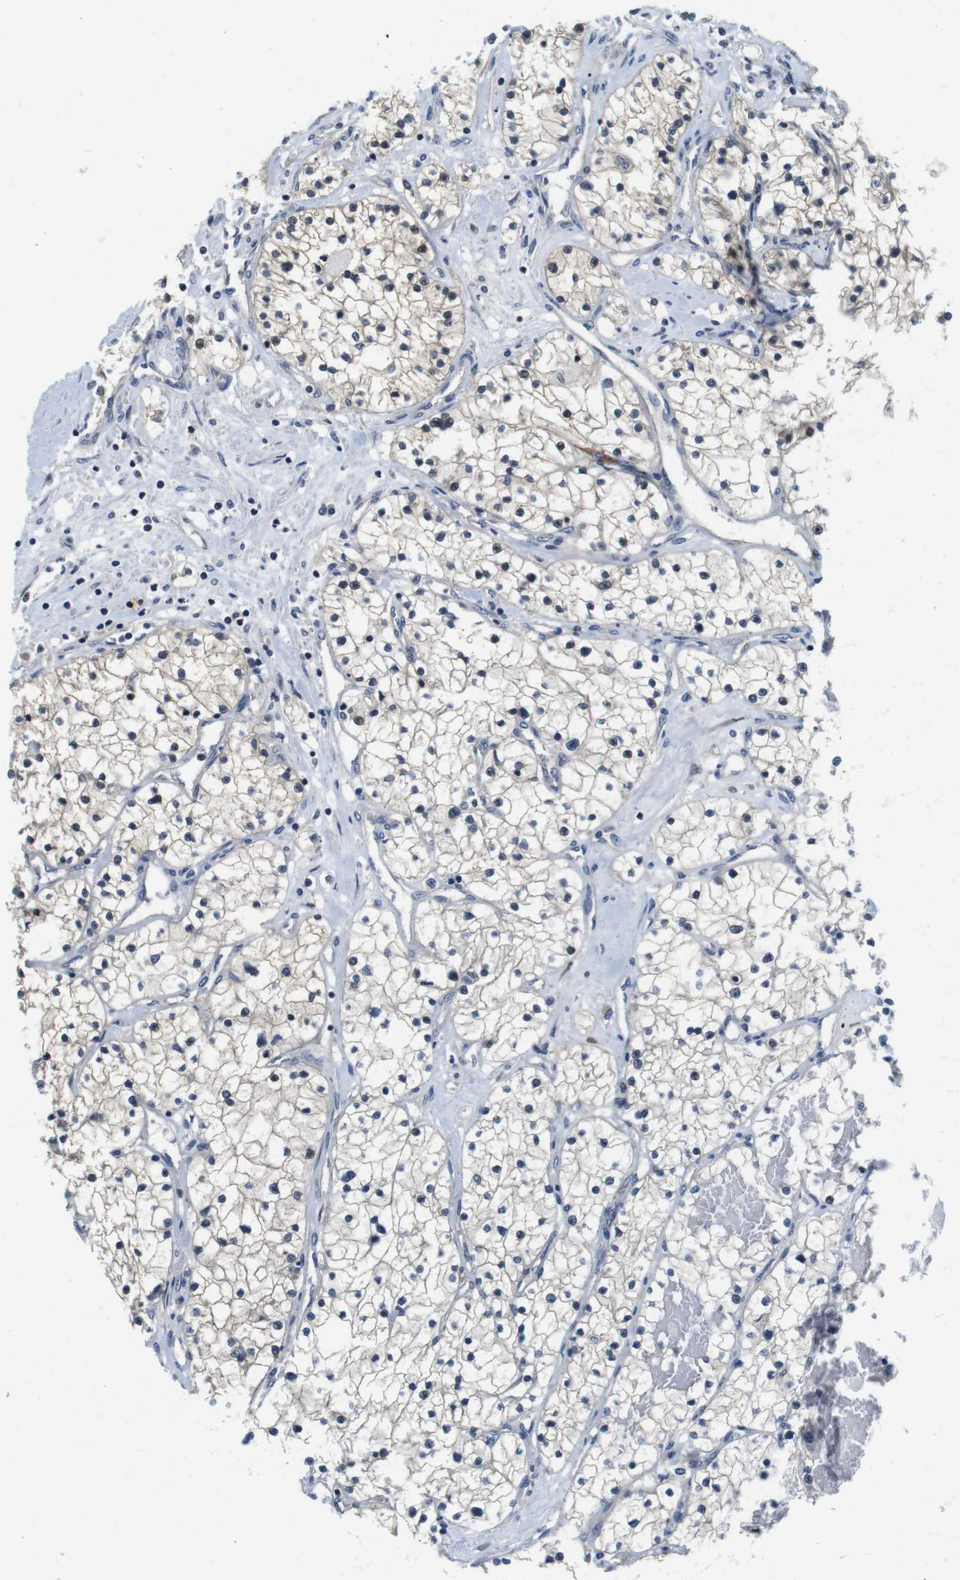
{"staining": {"intensity": "weak", "quantity": "<25%", "location": "cytoplasmic/membranous"}, "tissue": "renal cancer", "cell_type": "Tumor cells", "image_type": "cancer", "snomed": [{"axis": "morphology", "description": "Adenocarcinoma, NOS"}, {"axis": "topography", "description": "Kidney"}], "caption": "IHC histopathology image of human renal adenocarcinoma stained for a protein (brown), which exhibits no expression in tumor cells.", "gene": "FADD", "patient": {"sex": "male", "age": 68}}